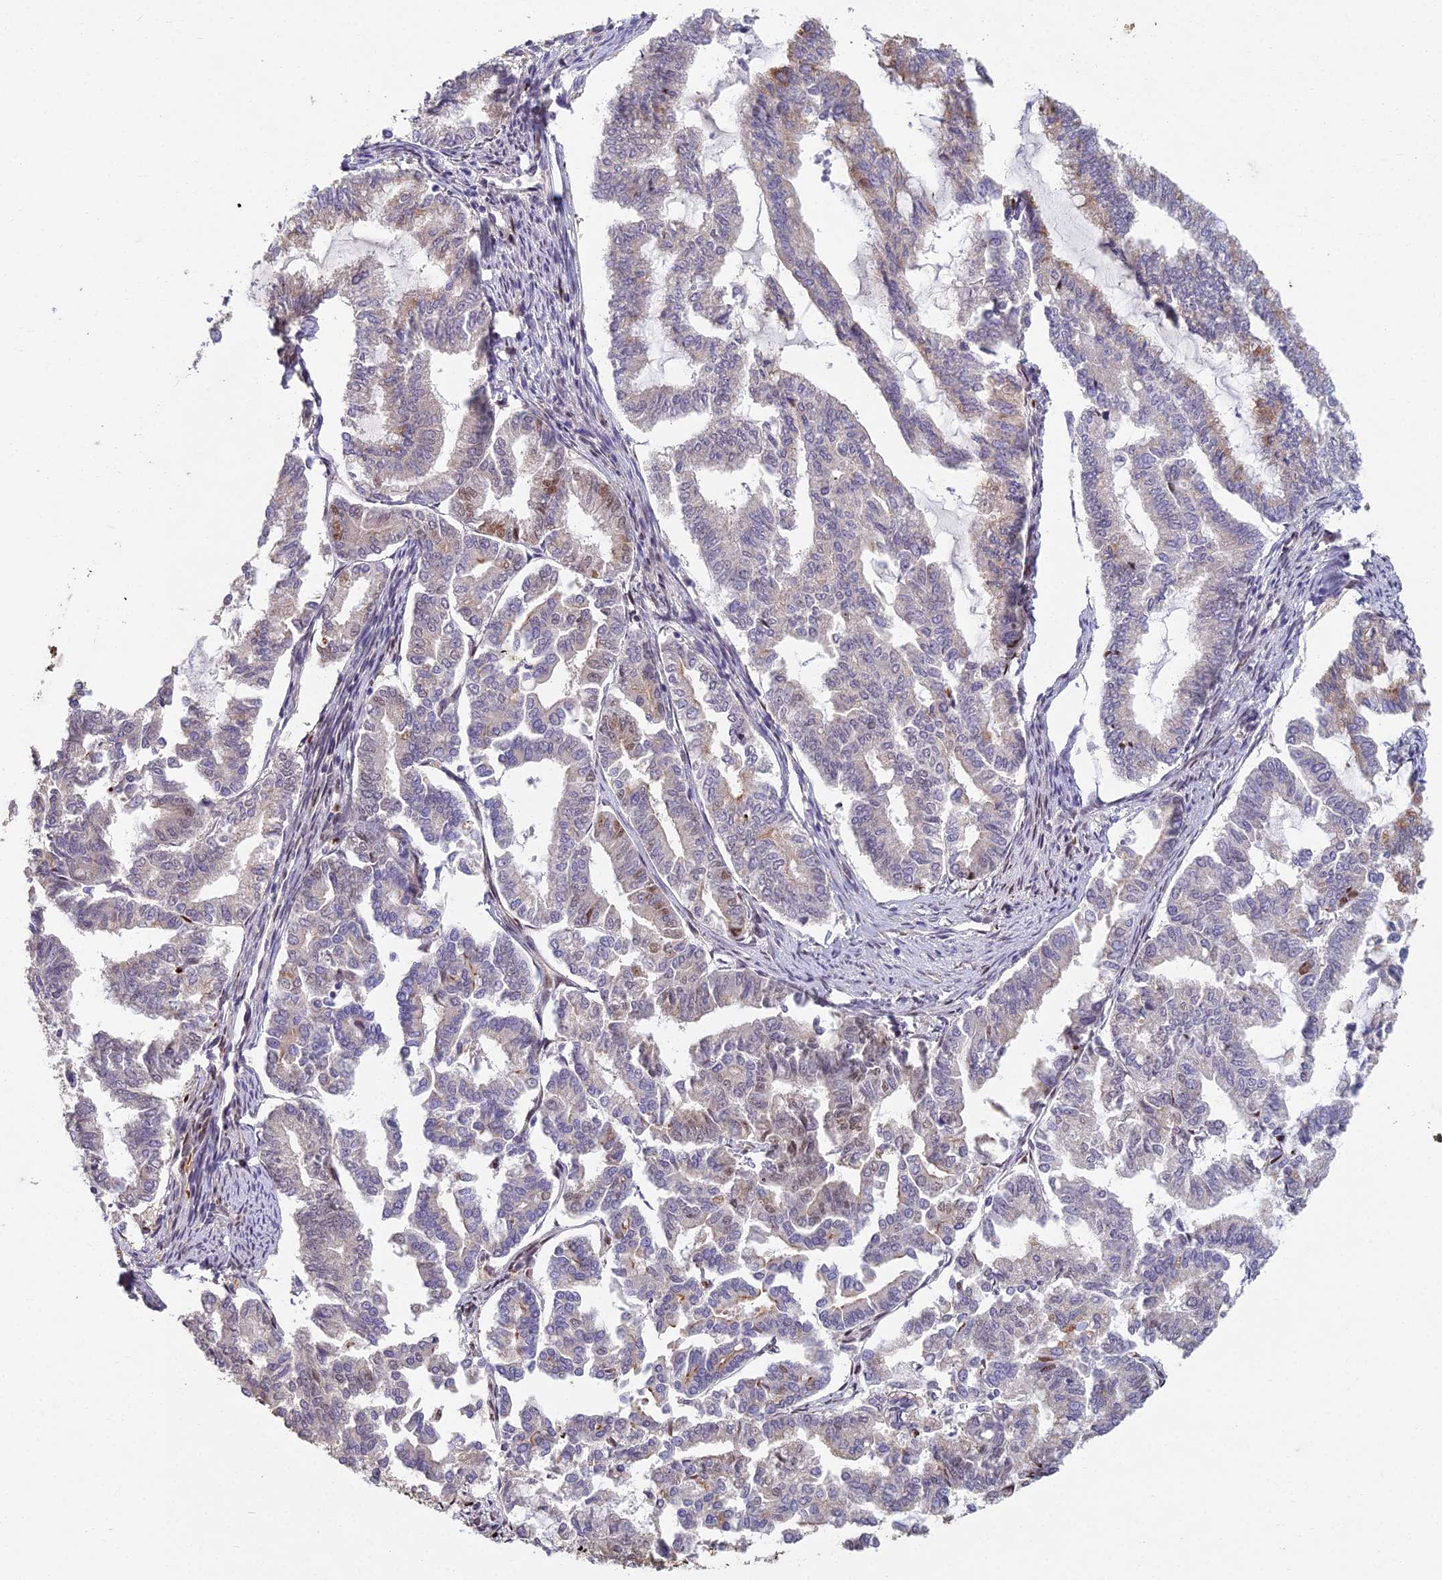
{"staining": {"intensity": "moderate", "quantity": "<25%", "location": "cytoplasmic/membranous"}, "tissue": "endometrial cancer", "cell_type": "Tumor cells", "image_type": "cancer", "snomed": [{"axis": "morphology", "description": "Adenocarcinoma, NOS"}, {"axis": "topography", "description": "Endometrium"}], "caption": "The histopathology image displays immunohistochemical staining of endometrial cancer (adenocarcinoma). There is moderate cytoplasmic/membranous staining is appreciated in about <25% of tumor cells. Nuclei are stained in blue.", "gene": "ABHD17A", "patient": {"sex": "female", "age": 79}}